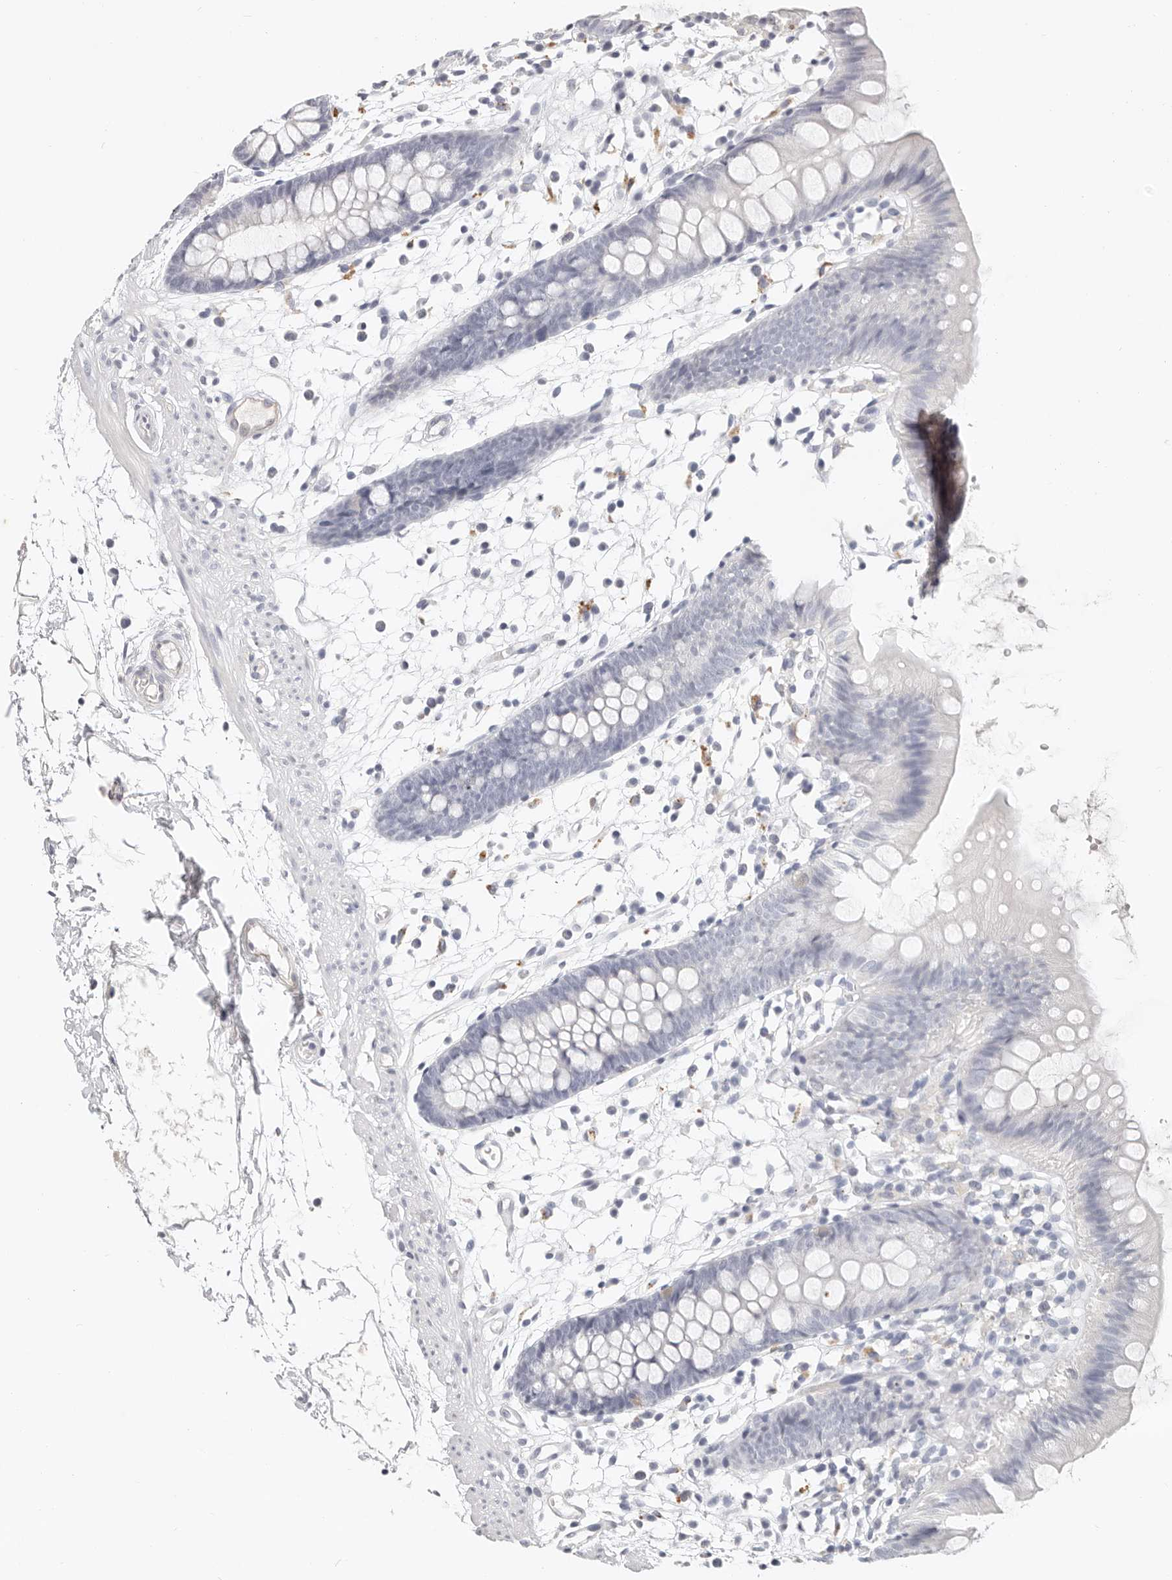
{"staining": {"intensity": "negative", "quantity": "none", "location": "none"}, "tissue": "colon", "cell_type": "Endothelial cells", "image_type": "normal", "snomed": [{"axis": "morphology", "description": "Normal tissue, NOS"}, {"axis": "topography", "description": "Colon"}], "caption": "This is an immunohistochemistry micrograph of normal colon. There is no expression in endothelial cells.", "gene": "ZRANB1", "patient": {"sex": "male", "age": 56}}